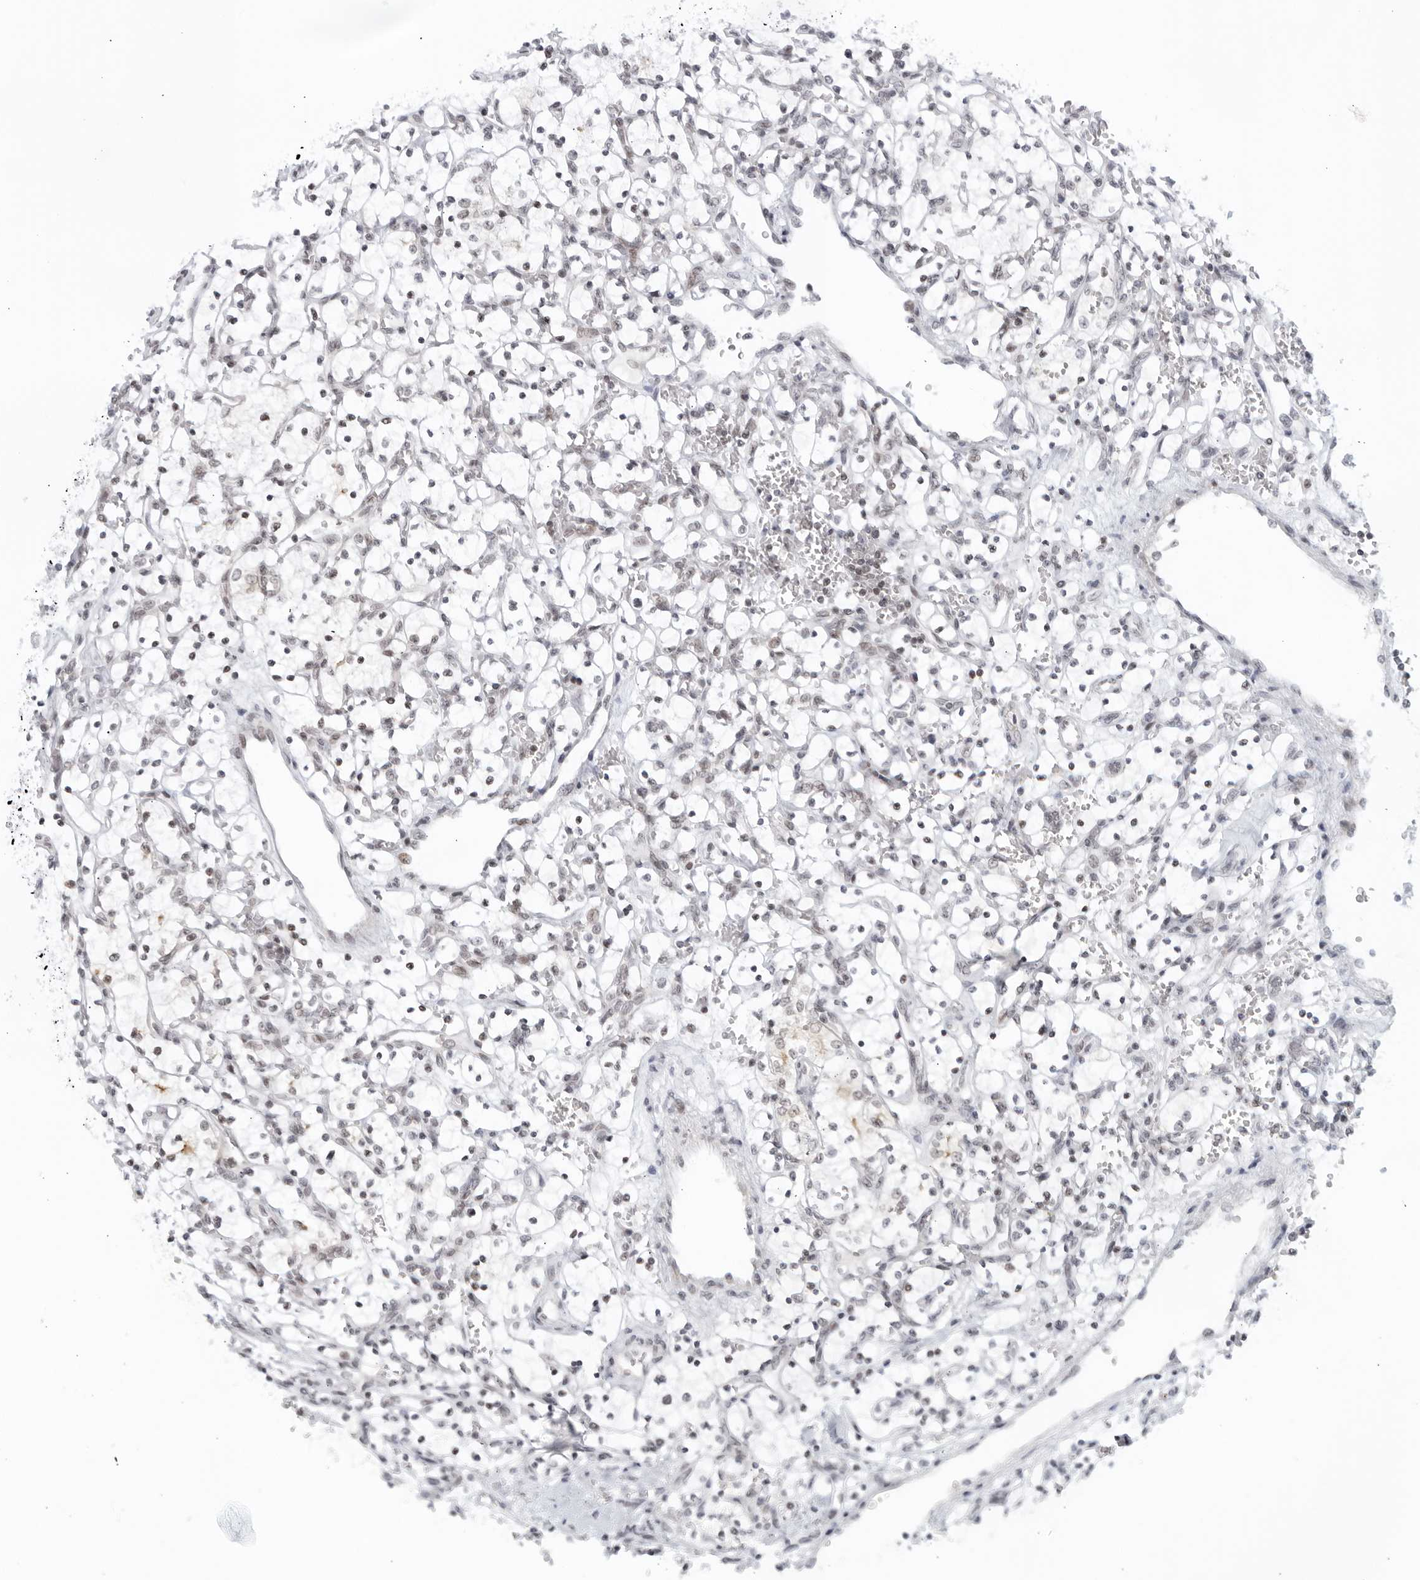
{"staining": {"intensity": "negative", "quantity": "none", "location": "none"}, "tissue": "renal cancer", "cell_type": "Tumor cells", "image_type": "cancer", "snomed": [{"axis": "morphology", "description": "Adenocarcinoma, NOS"}, {"axis": "topography", "description": "Kidney"}], "caption": "Immunohistochemistry photomicrograph of neoplastic tissue: human renal cancer (adenocarcinoma) stained with DAB (3,3'-diaminobenzidine) demonstrates no significant protein expression in tumor cells.", "gene": "RAB11FIP3", "patient": {"sex": "female", "age": 69}}